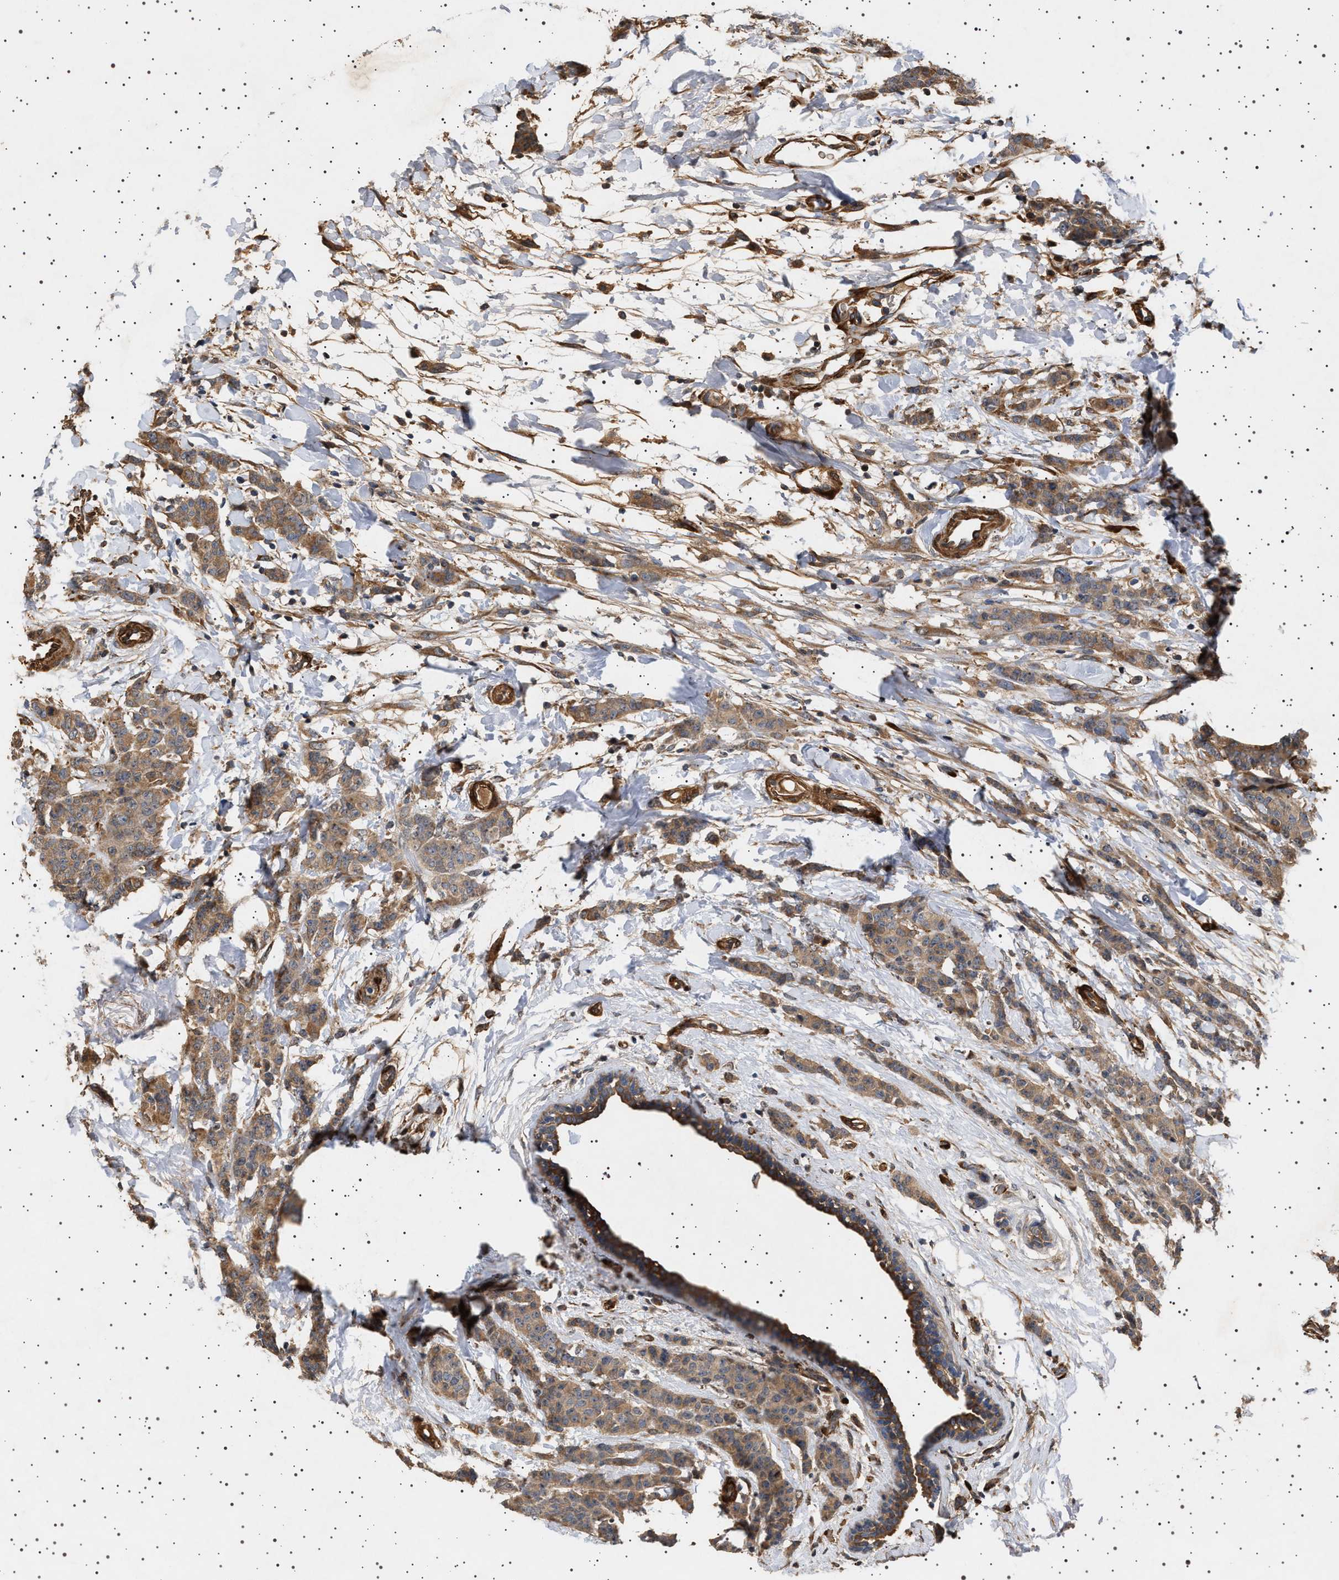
{"staining": {"intensity": "moderate", "quantity": ">75%", "location": "cytoplasmic/membranous"}, "tissue": "breast cancer", "cell_type": "Tumor cells", "image_type": "cancer", "snomed": [{"axis": "morphology", "description": "Normal tissue, NOS"}, {"axis": "morphology", "description": "Duct carcinoma"}, {"axis": "topography", "description": "Breast"}], "caption": "Immunohistochemical staining of invasive ductal carcinoma (breast) displays medium levels of moderate cytoplasmic/membranous protein expression in approximately >75% of tumor cells.", "gene": "GUCY1B1", "patient": {"sex": "female", "age": 40}}